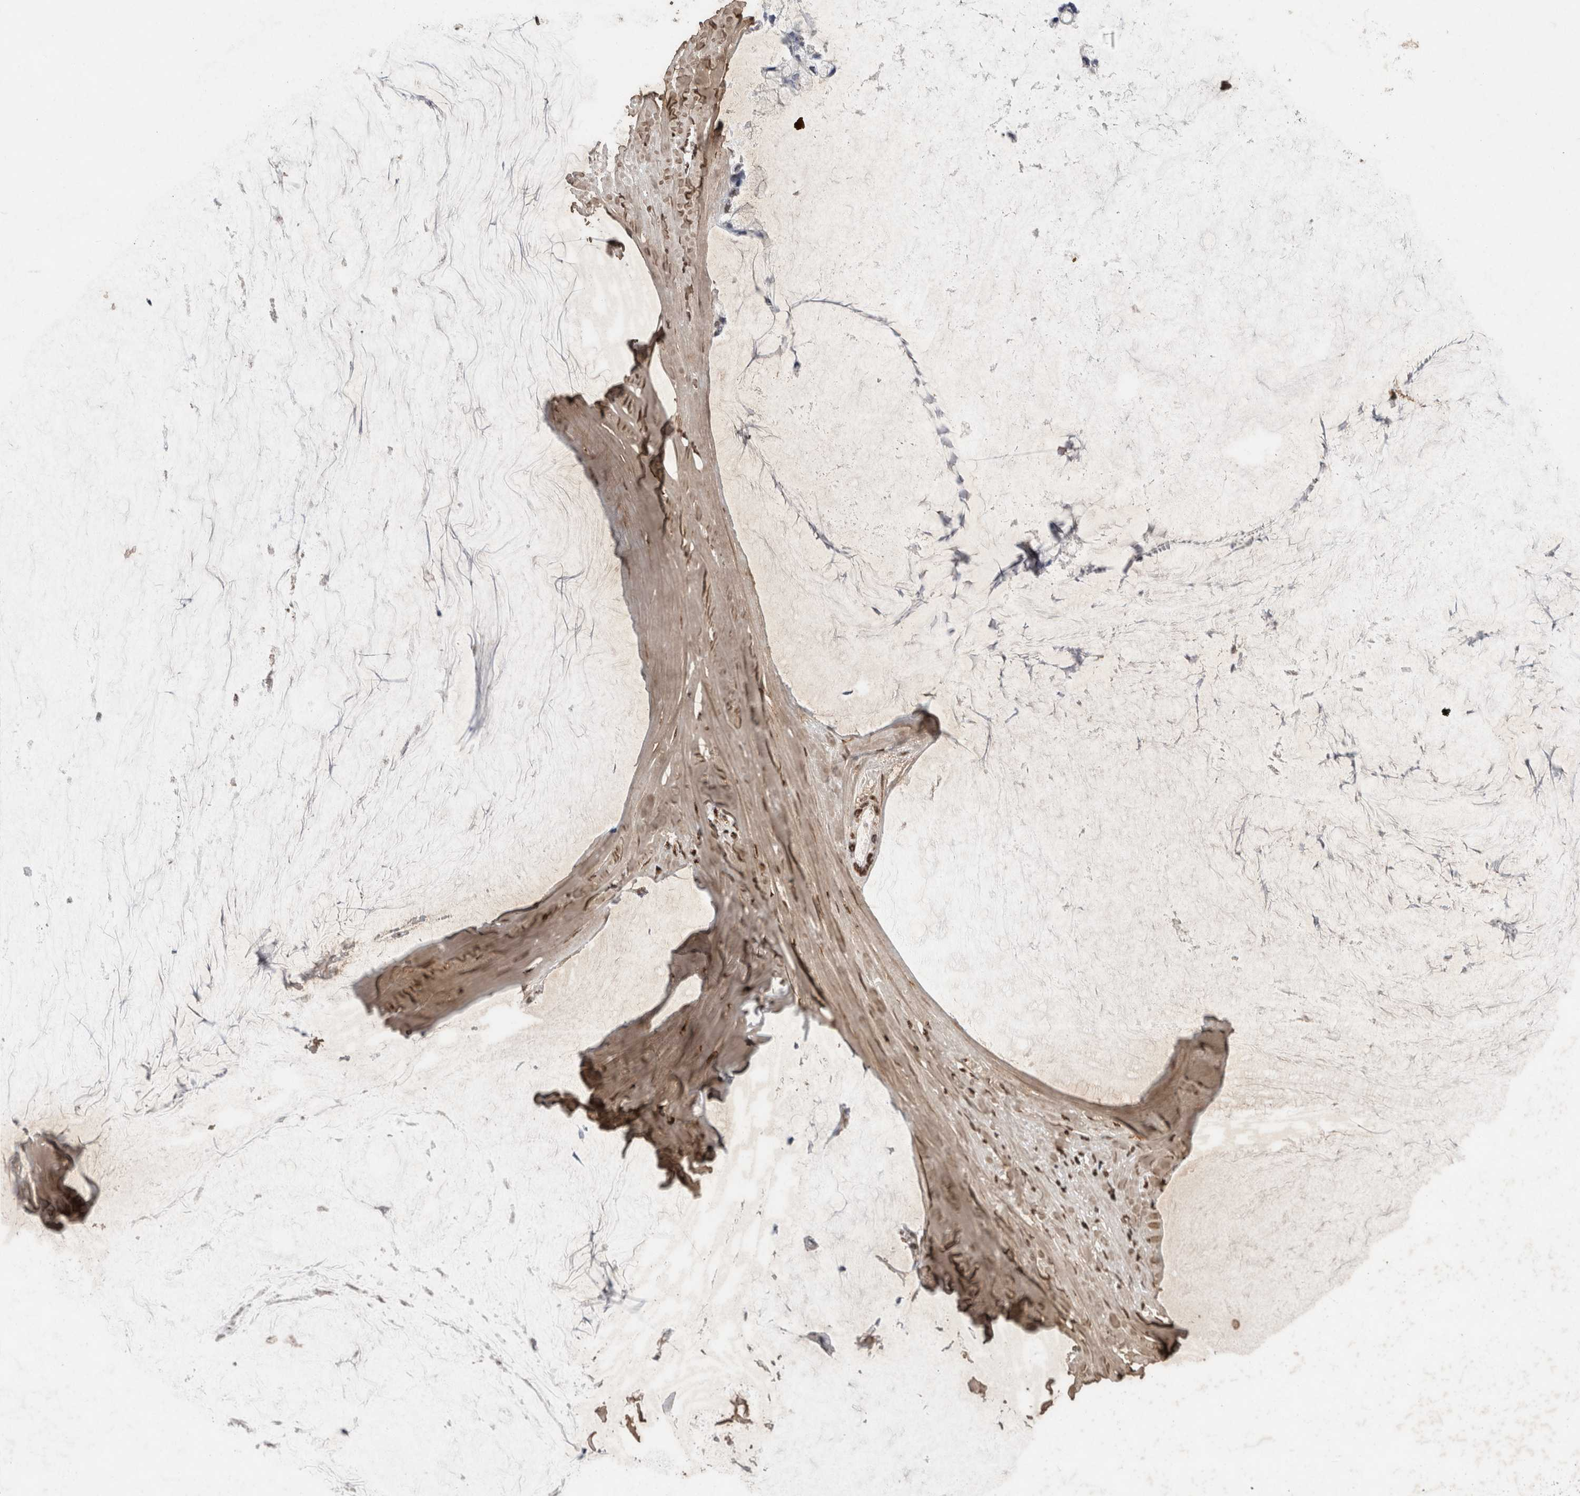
{"staining": {"intensity": "negative", "quantity": "none", "location": "none"}, "tissue": "ovarian cancer", "cell_type": "Tumor cells", "image_type": "cancer", "snomed": [{"axis": "morphology", "description": "Cystadenocarcinoma, mucinous, NOS"}, {"axis": "topography", "description": "Ovary"}], "caption": "This photomicrograph is of ovarian cancer stained with immunohistochemistry to label a protein in brown with the nuclei are counter-stained blue. There is no staining in tumor cells.", "gene": "C1QTNF5", "patient": {"sex": "female", "age": 39}}